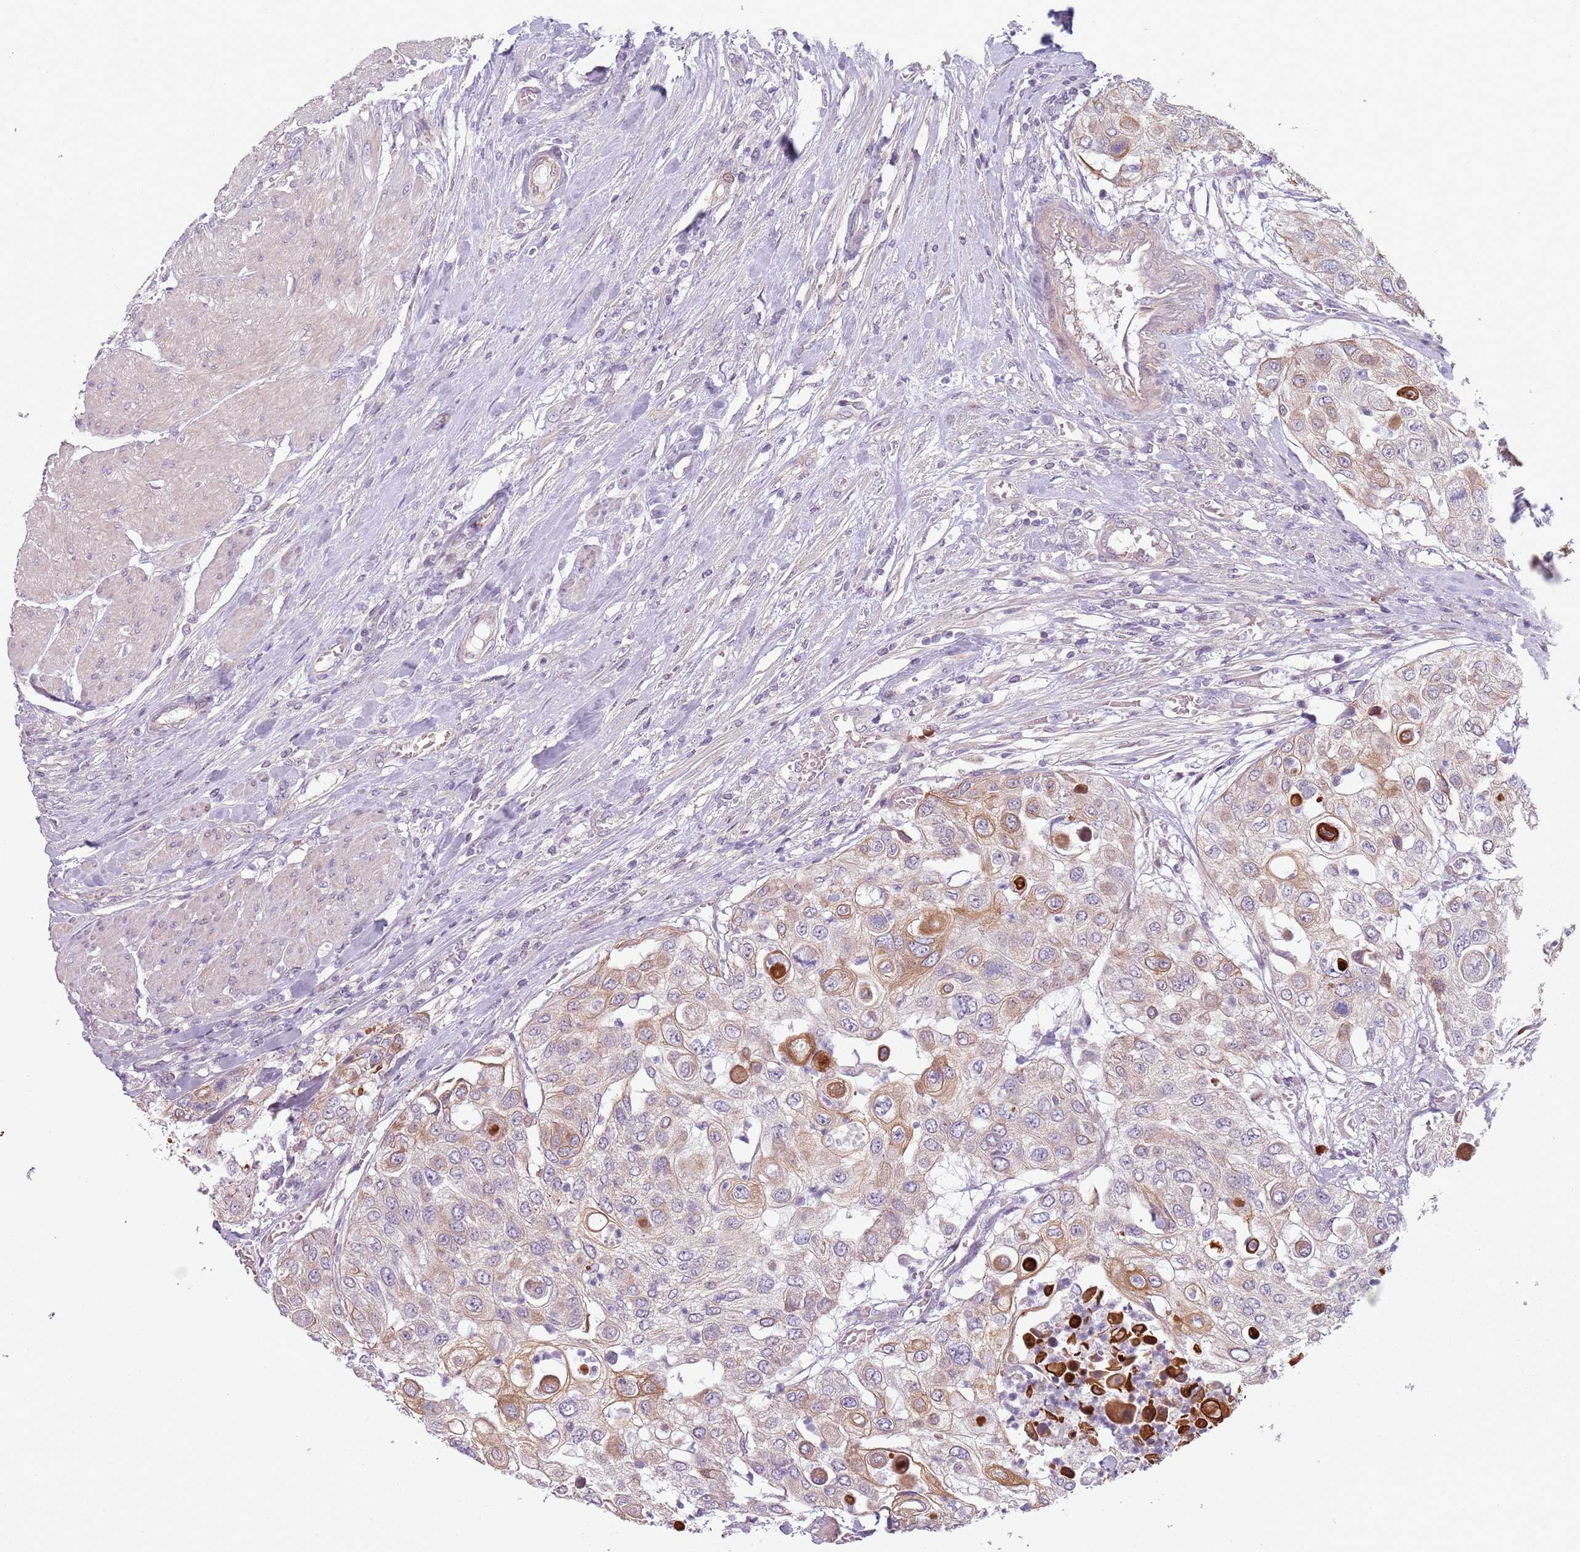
{"staining": {"intensity": "moderate", "quantity": "<25%", "location": "cytoplasmic/membranous"}, "tissue": "urothelial cancer", "cell_type": "Tumor cells", "image_type": "cancer", "snomed": [{"axis": "morphology", "description": "Urothelial carcinoma, High grade"}, {"axis": "topography", "description": "Urinary bladder"}], "caption": "Immunohistochemistry (IHC) photomicrograph of human high-grade urothelial carcinoma stained for a protein (brown), which displays low levels of moderate cytoplasmic/membranous positivity in about <25% of tumor cells.", "gene": "TLCD2", "patient": {"sex": "female", "age": 79}}